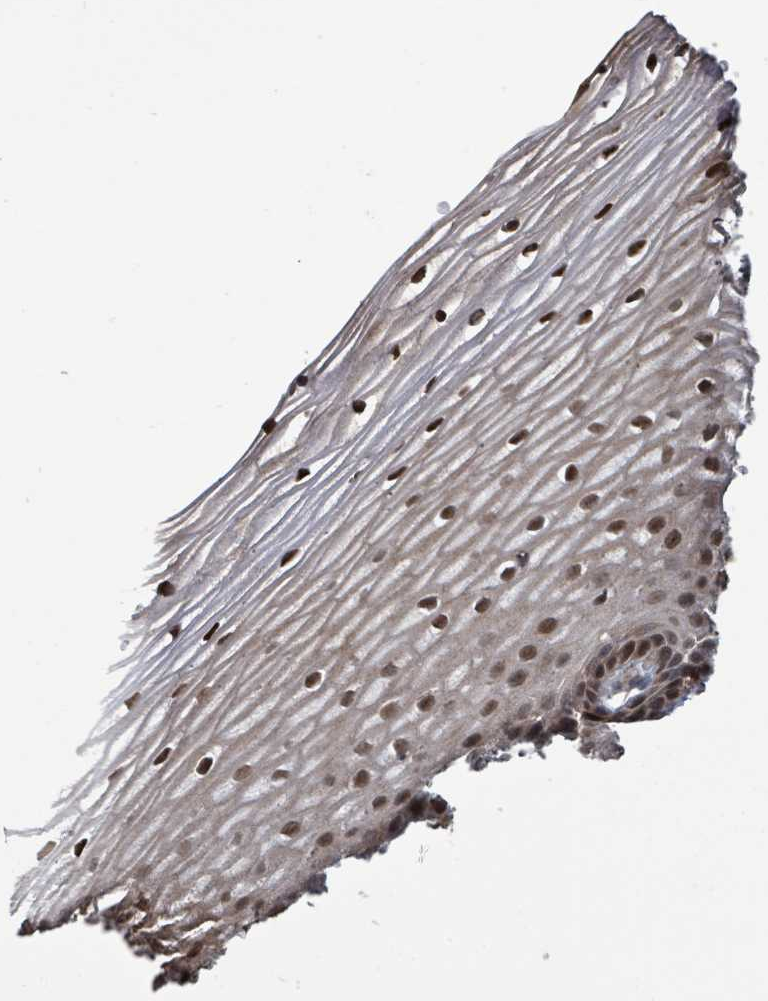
{"staining": {"intensity": "moderate", "quantity": ">75%", "location": "cytoplasmic/membranous,nuclear"}, "tissue": "cervix", "cell_type": "Glandular cells", "image_type": "normal", "snomed": [{"axis": "morphology", "description": "Normal tissue, NOS"}, {"axis": "topography", "description": "Cervix"}], "caption": "Immunohistochemistry staining of unremarkable cervix, which exhibits medium levels of moderate cytoplasmic/membranous,nuclear expression in about >75% of glandular cells indicating moderate cytoplasmic/membranous,nuclear protein staining. The staining was performed using DAB (brown) for protein detection and nuclei were counterstained in hematoxylin (blue).", "gene": "COQ6", "patient": {"sex": "female", "age": 47}}